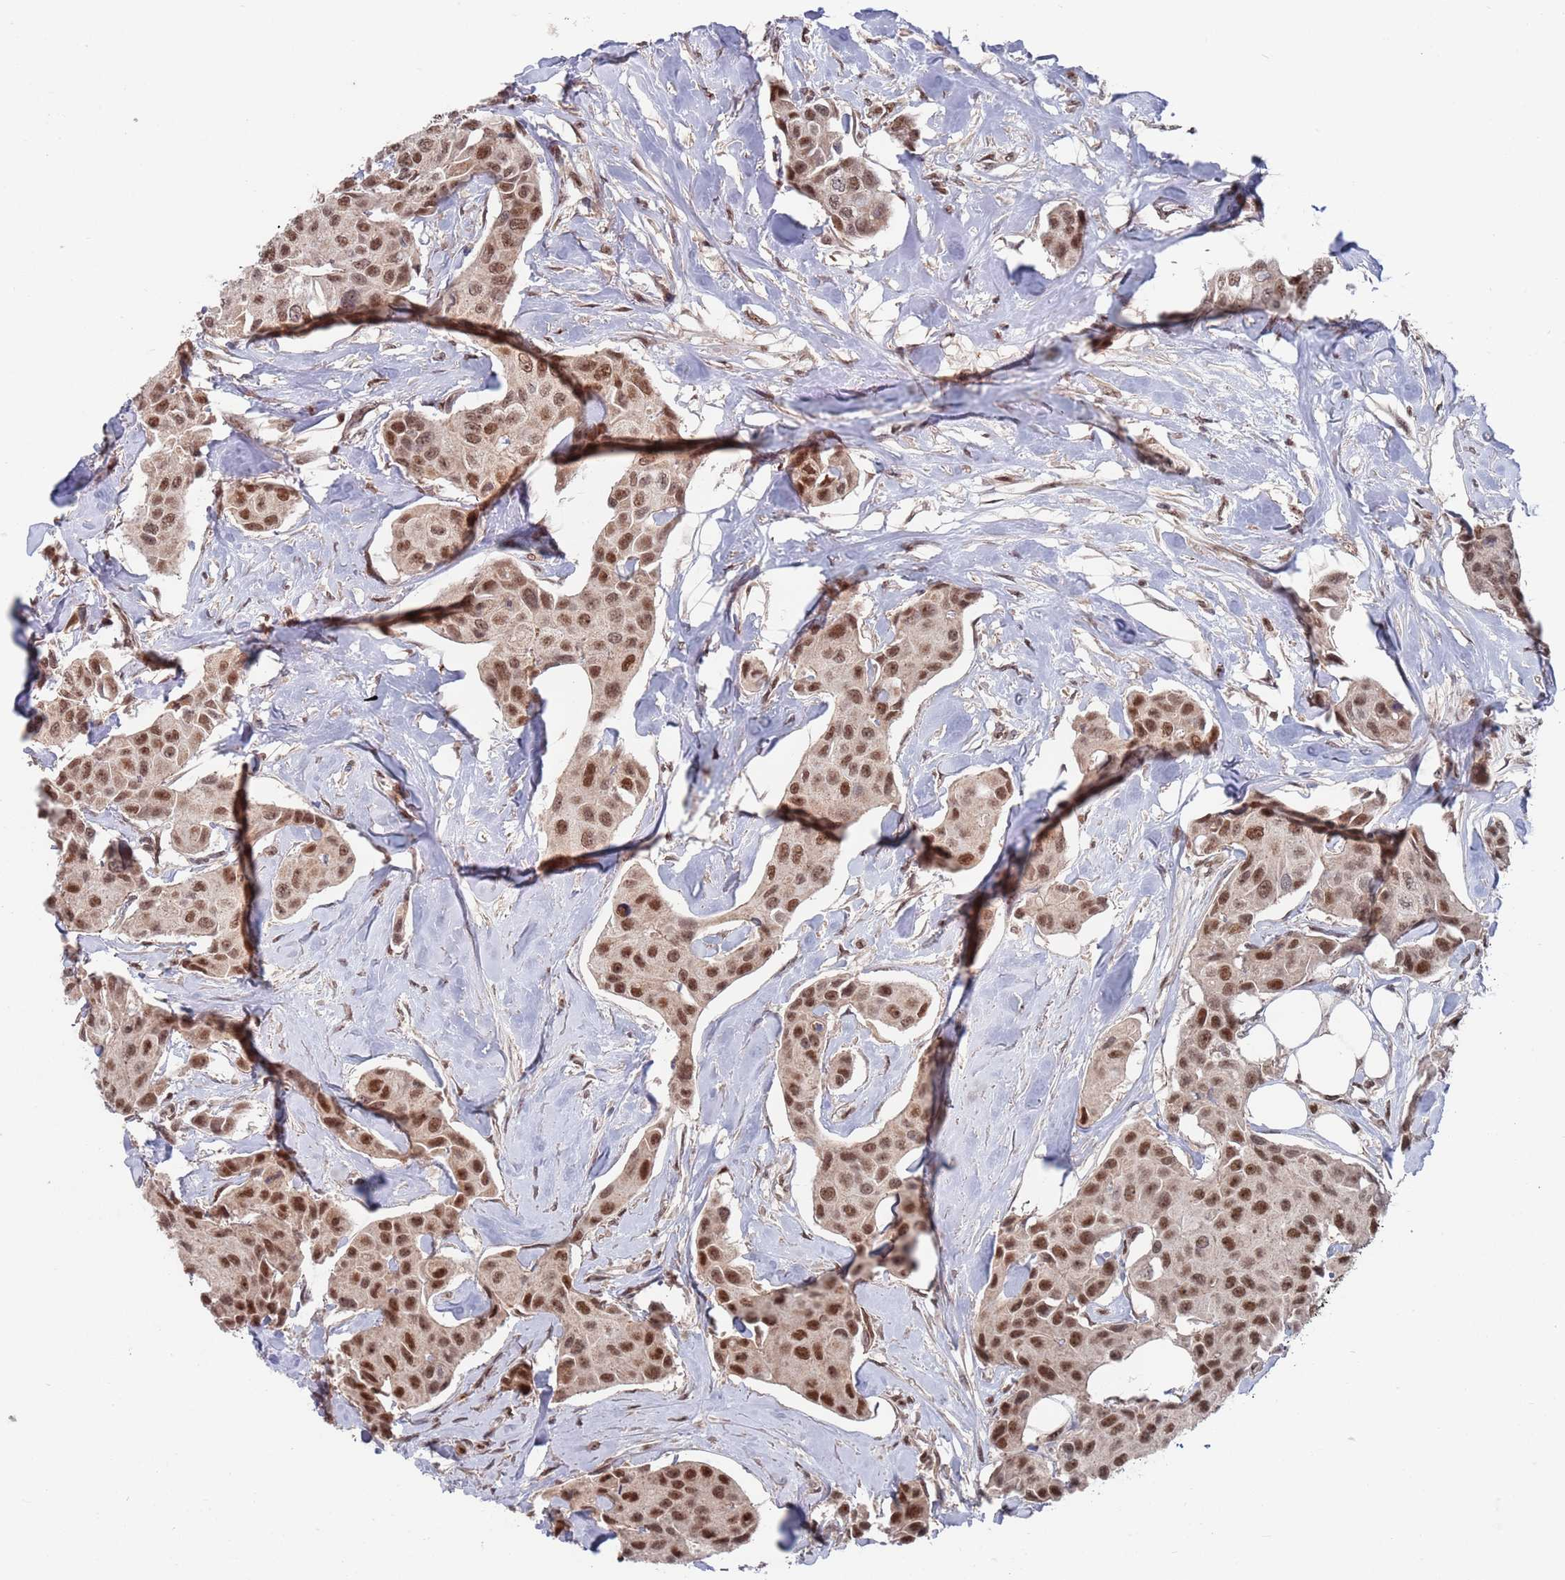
{"staining": {"intensity": "moderate", "quantity": ">75%", "location": "nuclear"}, "tissue": "breast cancer", "cell_type": "Tumor cells", "image_type": "cancer", "snomed": [{"axis": "morphology", "description": "Duct carcinoma"}, {"axis": "topography", "description": "Breast"}, {"axis": "topography", "description": "Lymph node"}], "caption": "The micrograph reveals staining of breast cancer (infiltrating ductal carcinoma), revealing moderate nuclear protein staining (brown color) within tumor cells. The staining was performed using DAB, with brown indicating positive protein expression. Nuclei are stained blue with hematoxylin.", "gene": "RPP25", "patient": {"sex": "female", "age": 80}}